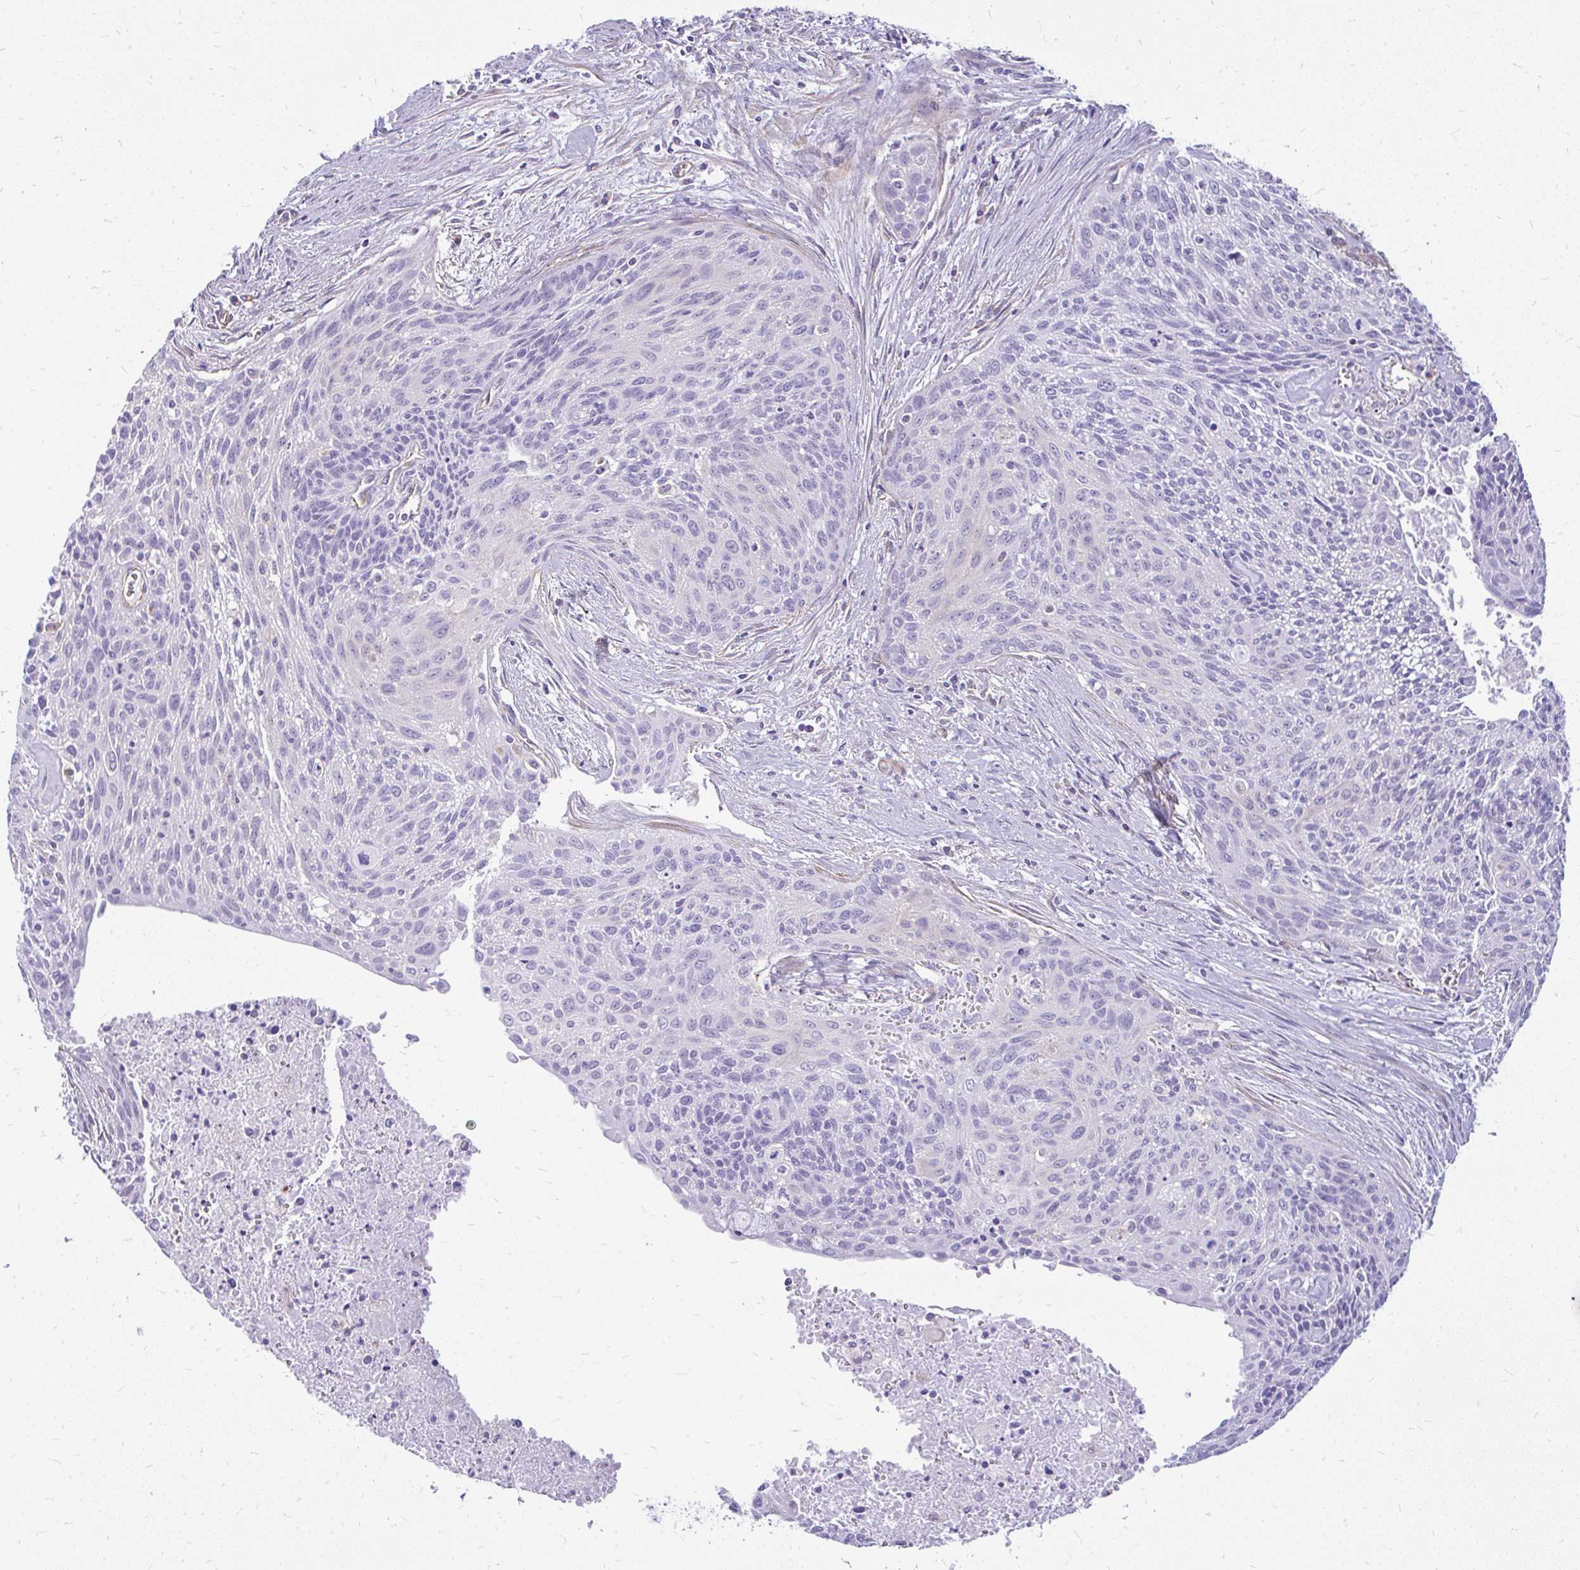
{"staining": {"intensity": "negative", "quantity": "none", "location": "none"}, "tissue": "cervical cancer", "cell_type": "Tumor cells", "image_type": "cancer", "snomed": [{"axis": "morphology", "description": "Squamous cell carcinoma, NOS"}, {"axis": "topography", "description": "Cervix"}], "caption": "Tumor cells are negative for protein expression in human squamous cell carcinoma (cervical).", "gene": "FAM83C", "patient": {"sex": "female", "age": 55}}